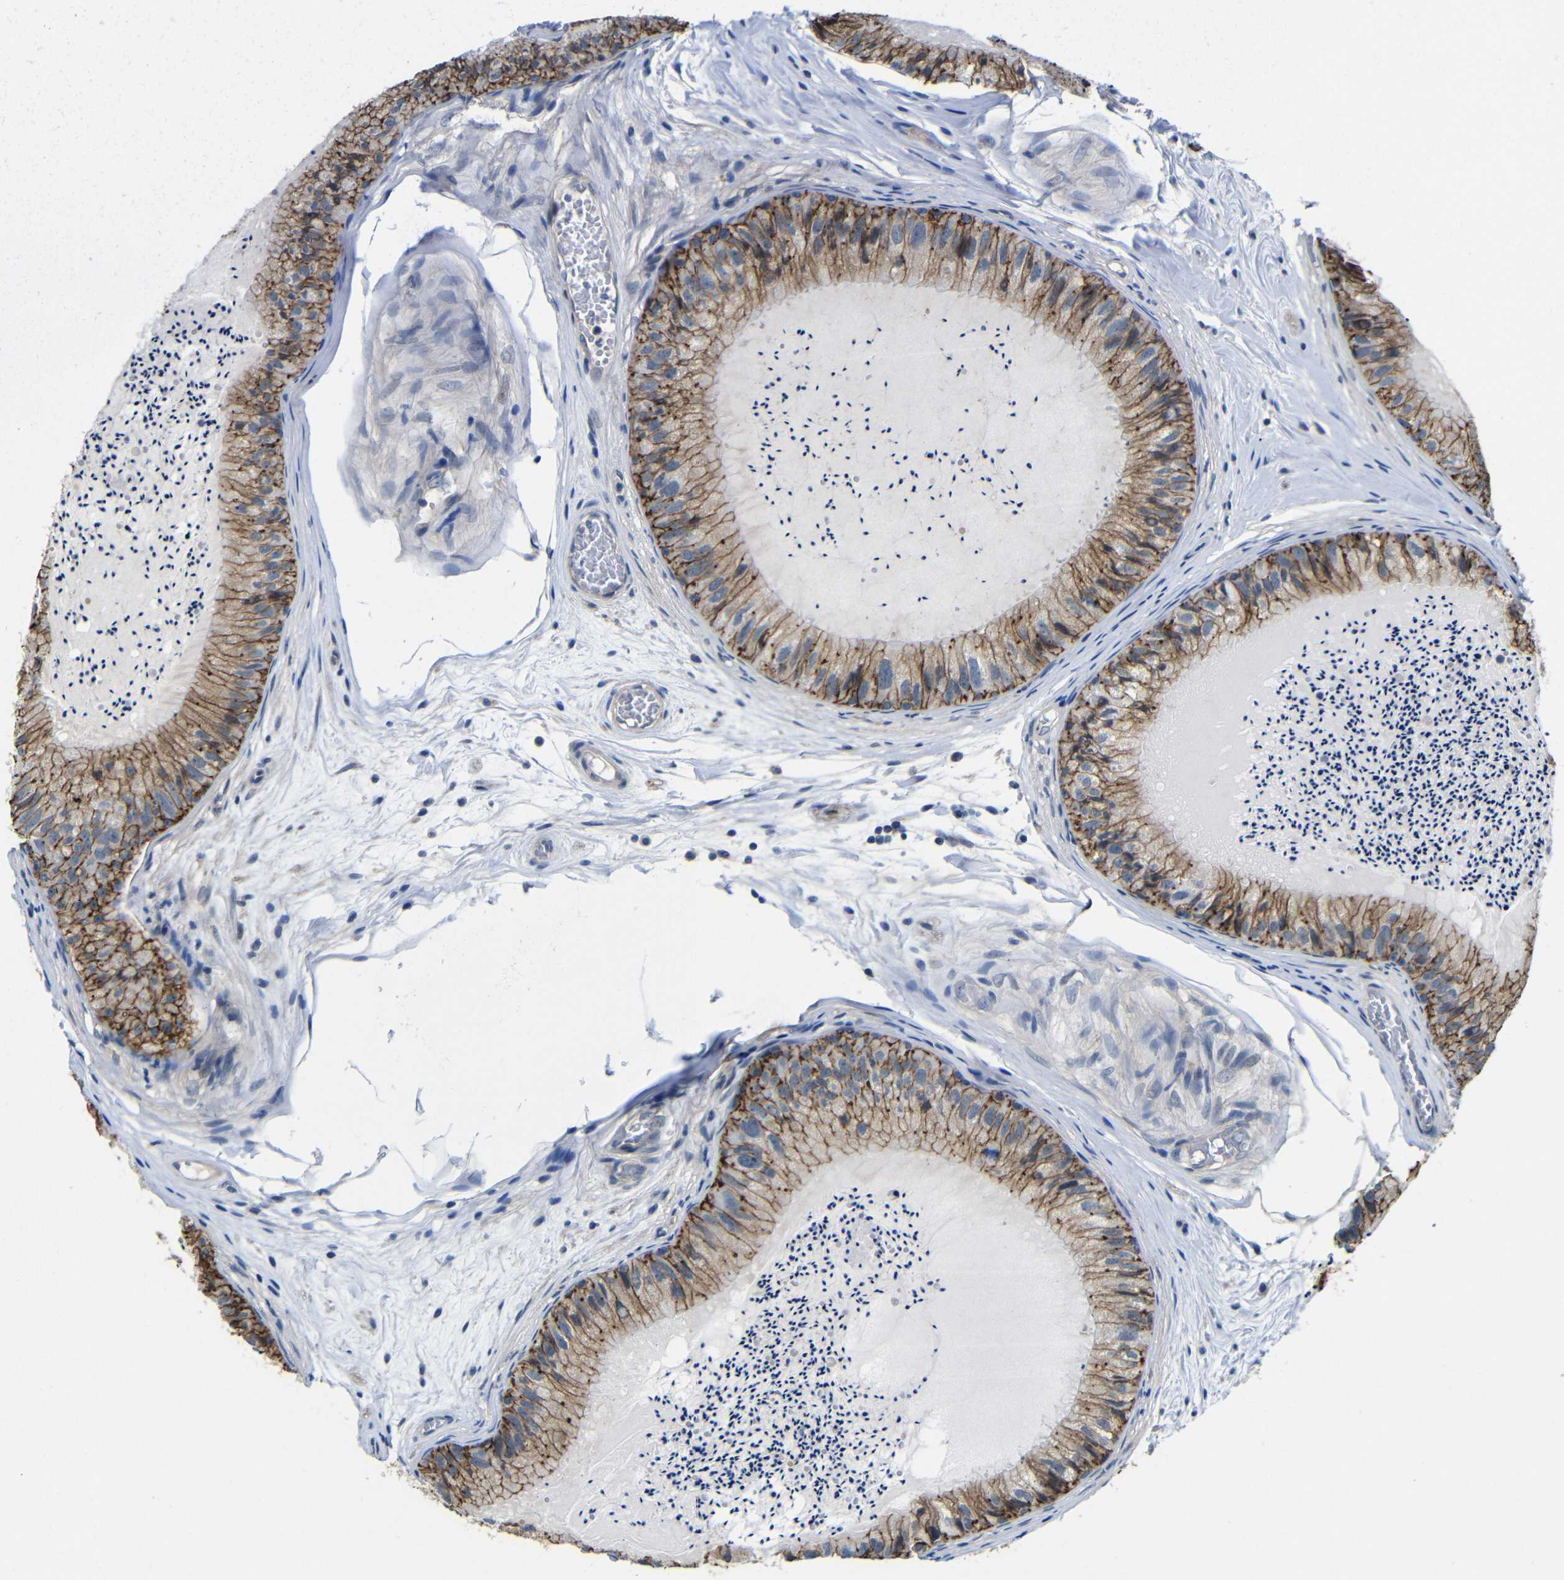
{"staining": {"intensity": "moderate", "quantity": ">75%", "location": "cytoplasmic/membranous"}, "tissue": "epididymis", "cell_type": "Glandular cells", "image_type": "normal", "snomed": [{"axis": "morphology", "description": "Normal tissue, NOS"}, {"axis": "topography", "description": "Epididymis"}], "caption": "High-magnification brightfield microscopy of benign epididymis stained with DAB (brown) and counterstained with hematoxylin (blue). glandular cells exhibit moderate cytoplasmic/membranous expression is present in about>75% of cells. Ihc stains the protein of interest in brown and the nuclei are stained blue.", "gene": "ZNF90", "patient": {"sex": "male", "age": 31}}